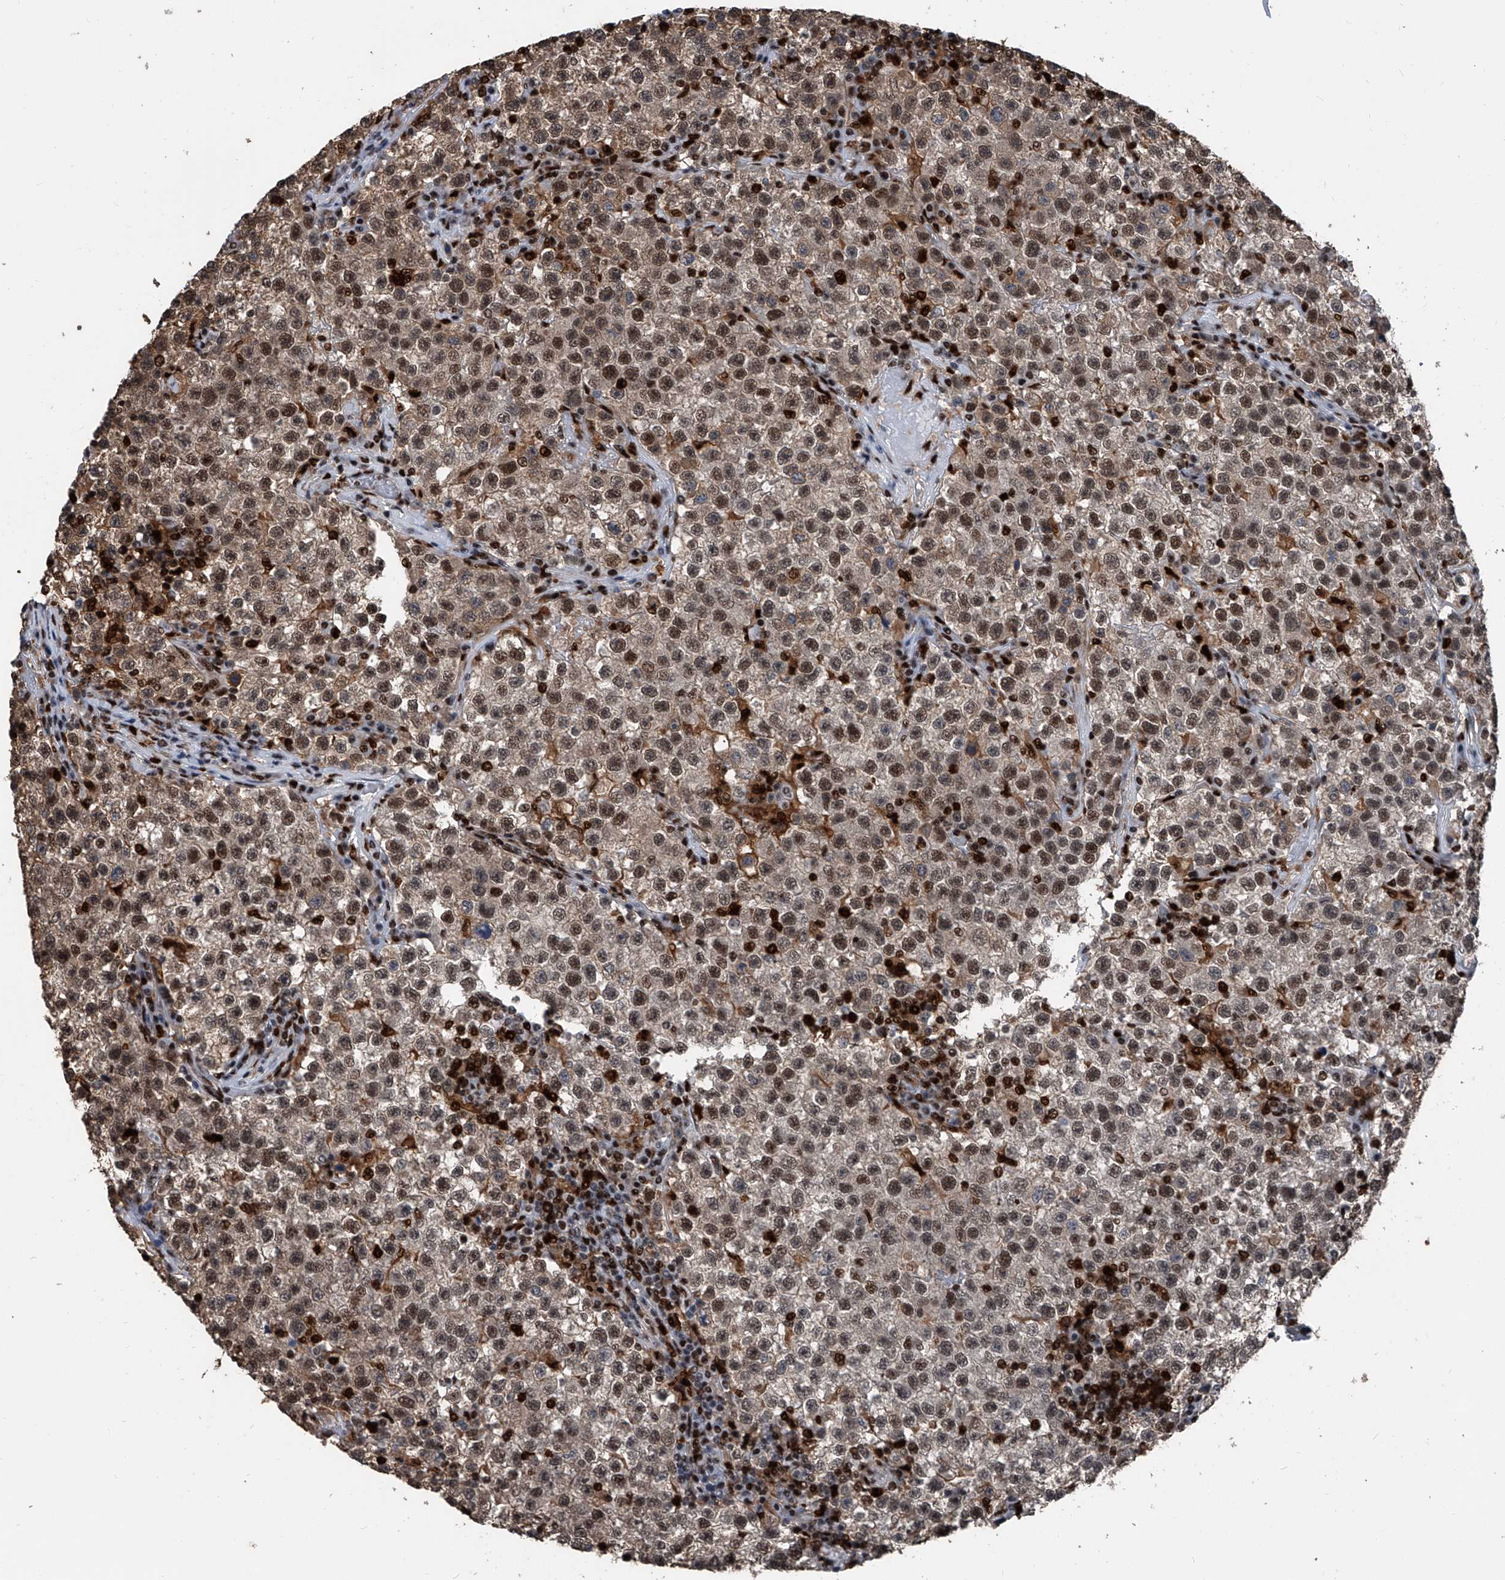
{"staining": {"intensity": "moderate", "quantity": ">75%", "location": "nuclear"}, "tissue": "testis cancer", "cell_type": "Tumor cells", "image_type": "cancer", "snomed": [{"axis": "morphology", "description": "Seminoma, NOS"}, {"axis": "topography", "description": "Testis"}], "caption": "High-power microscopy captured an immunohistochemistry photomicrograph of testis cancer (seminoma), revealing moderate nuclear positivity in approximately >75% of tumor cells. (DAB (3,3'-diaminobenzidine) IHC, brown staining for protein, blue staining for nuclei).", "gene": "FKBP5", "patient": {"sex": "male", "age": 22}}